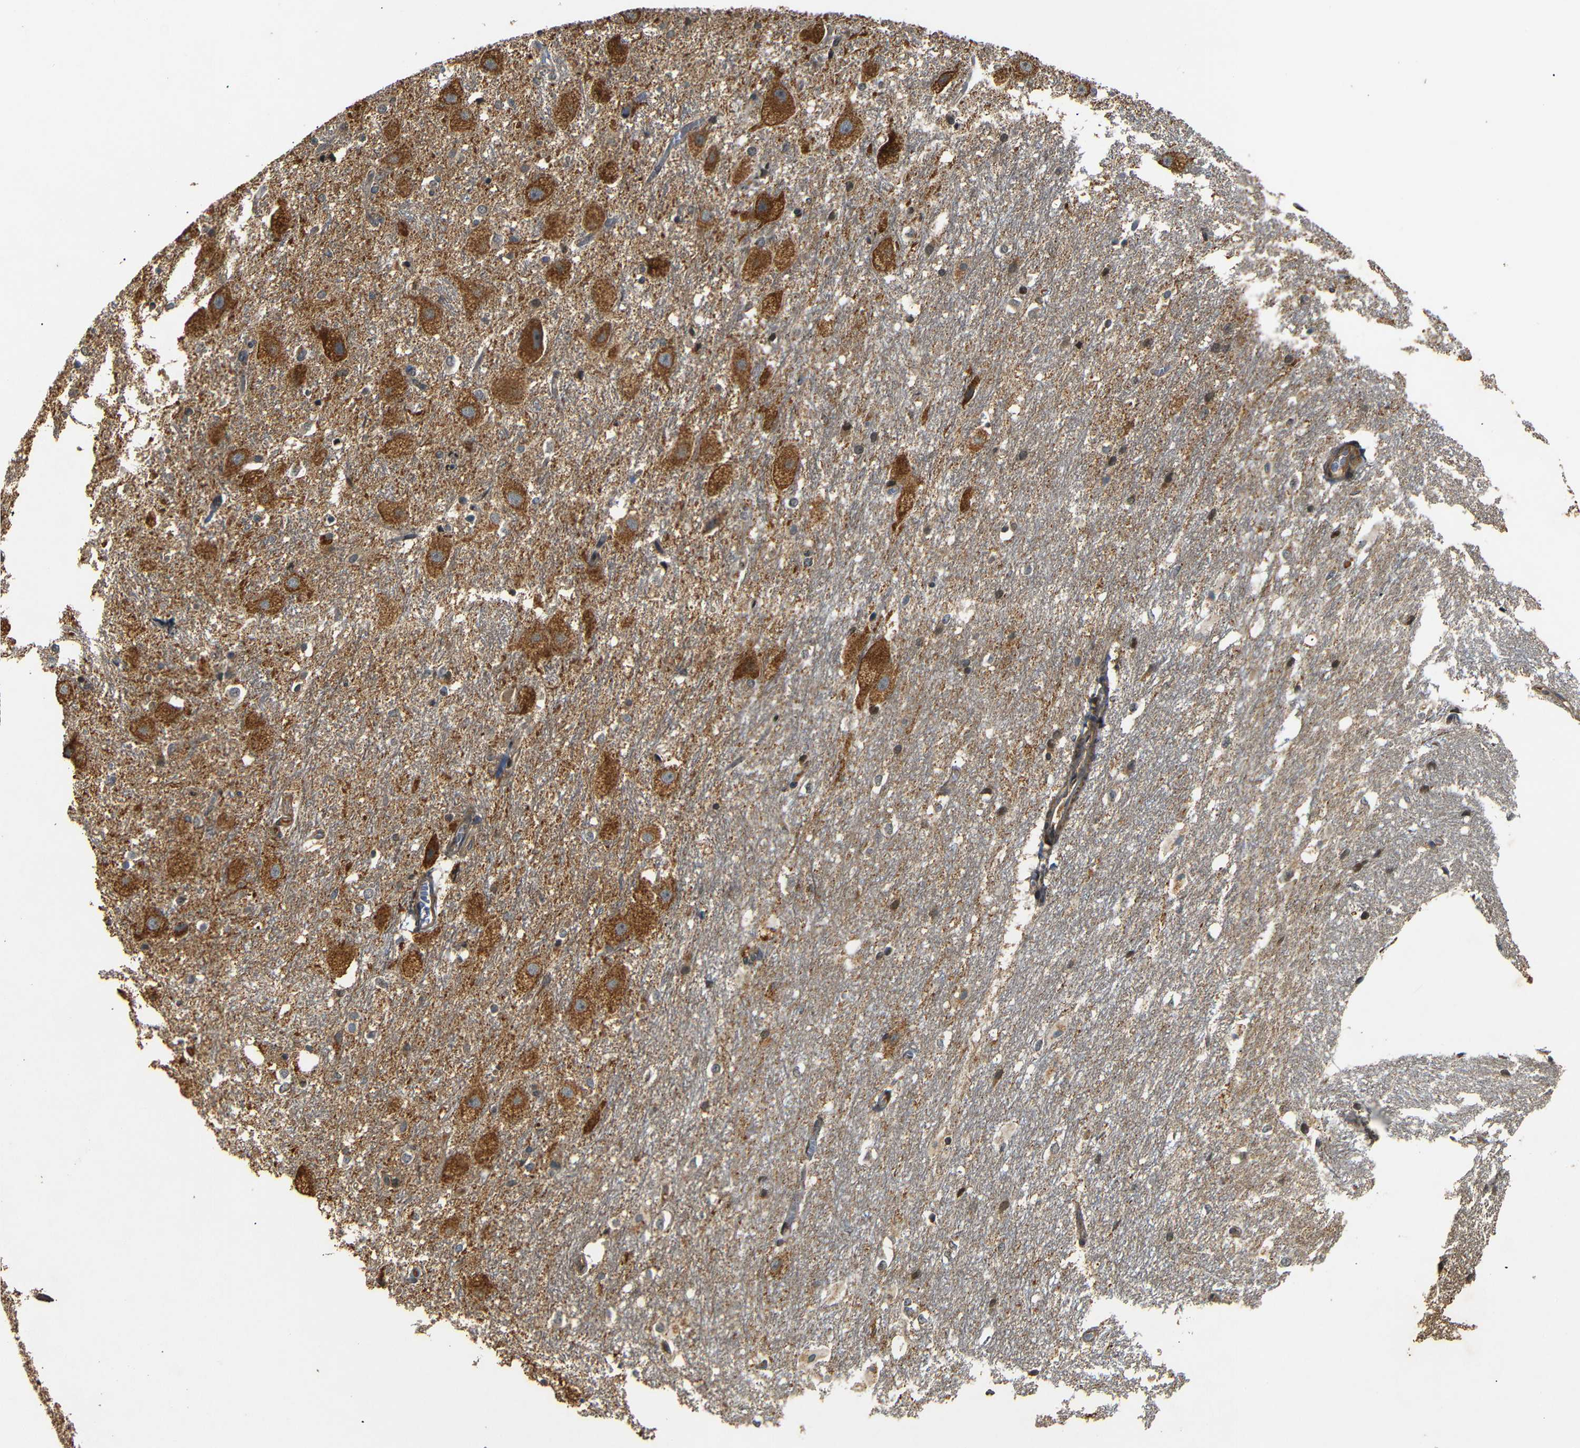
{"staining": {"intensity": "moderate", "quantity": "25%-75%", "location": "cytoplasmic/membranous"}, "tissue": "hippocampus", "cell_type": "Glial cells", "image_type": "normal", "snomed": [{"axis": "morphology", "description": "Normal tissue, NOS"}, {"axis": "topography", "description": "Hippocampus"}], "caption": "An immunohistochemistry histopathology image of normal tissue is shown. Protein staining in brown highlights moderate cytoplasmic/membranous positivity in hippocampus within glial cells.", "gene": "TANK", "patient": {"sex": "female", "age": 19}}